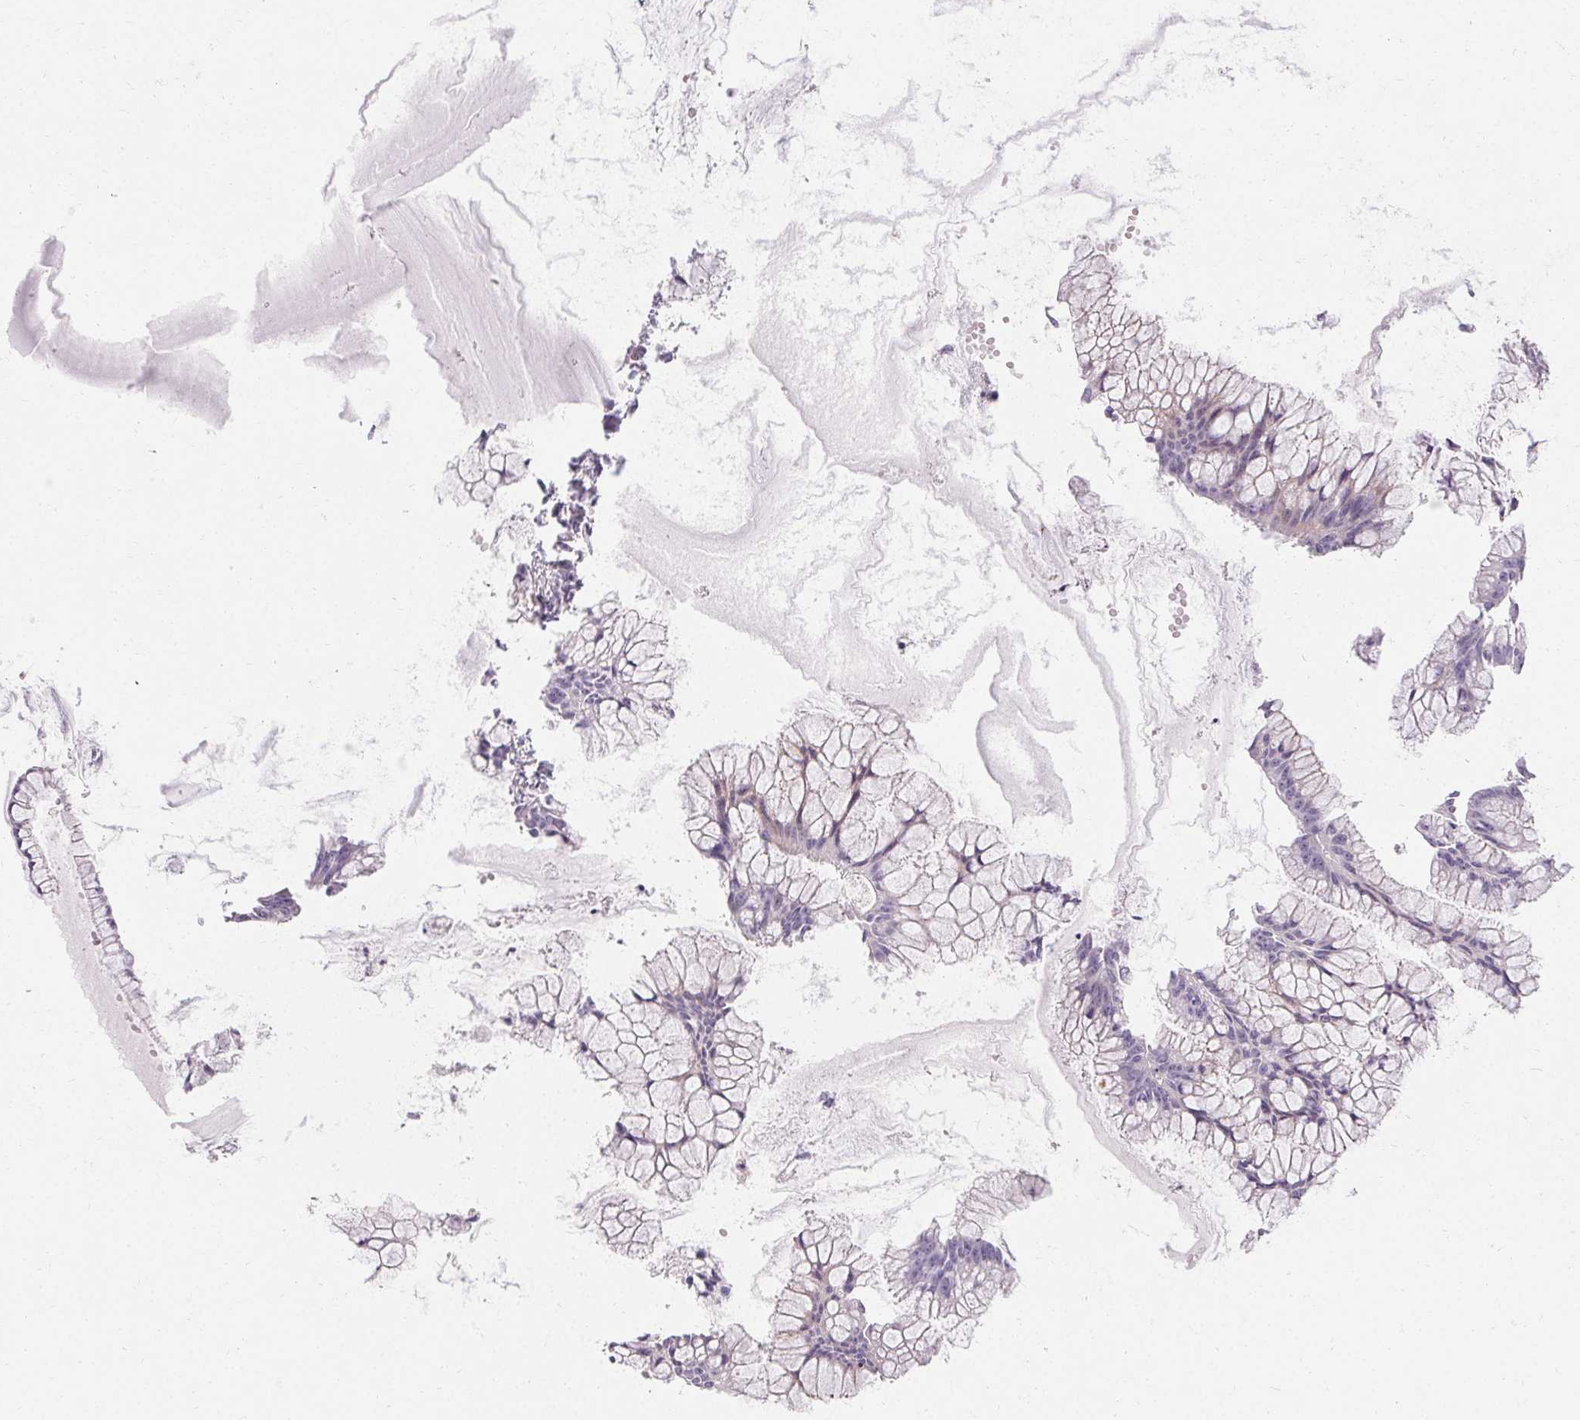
{"staining": {"intensity": "negative", "quantity": "none", "location": "none"}, "tissue": "ovarian cancer", "cell_type": "Tumor cells", "image_type": "cancer", "snomed": [{"axis": "morphology", "description": "Cystadenocarcinoma, mucinous, NOS"}, {"axis": "topography", "description": "Ovary"}], "caption": "High power microscopy micrograph of an immunohistochemistry (IHC) image of mucinous cystadenocarcinoma (ovarian), revealing no significant staining in tumor cells.", "gene": "TRIP13", "patient": {"sex": "female", "age": 41}}